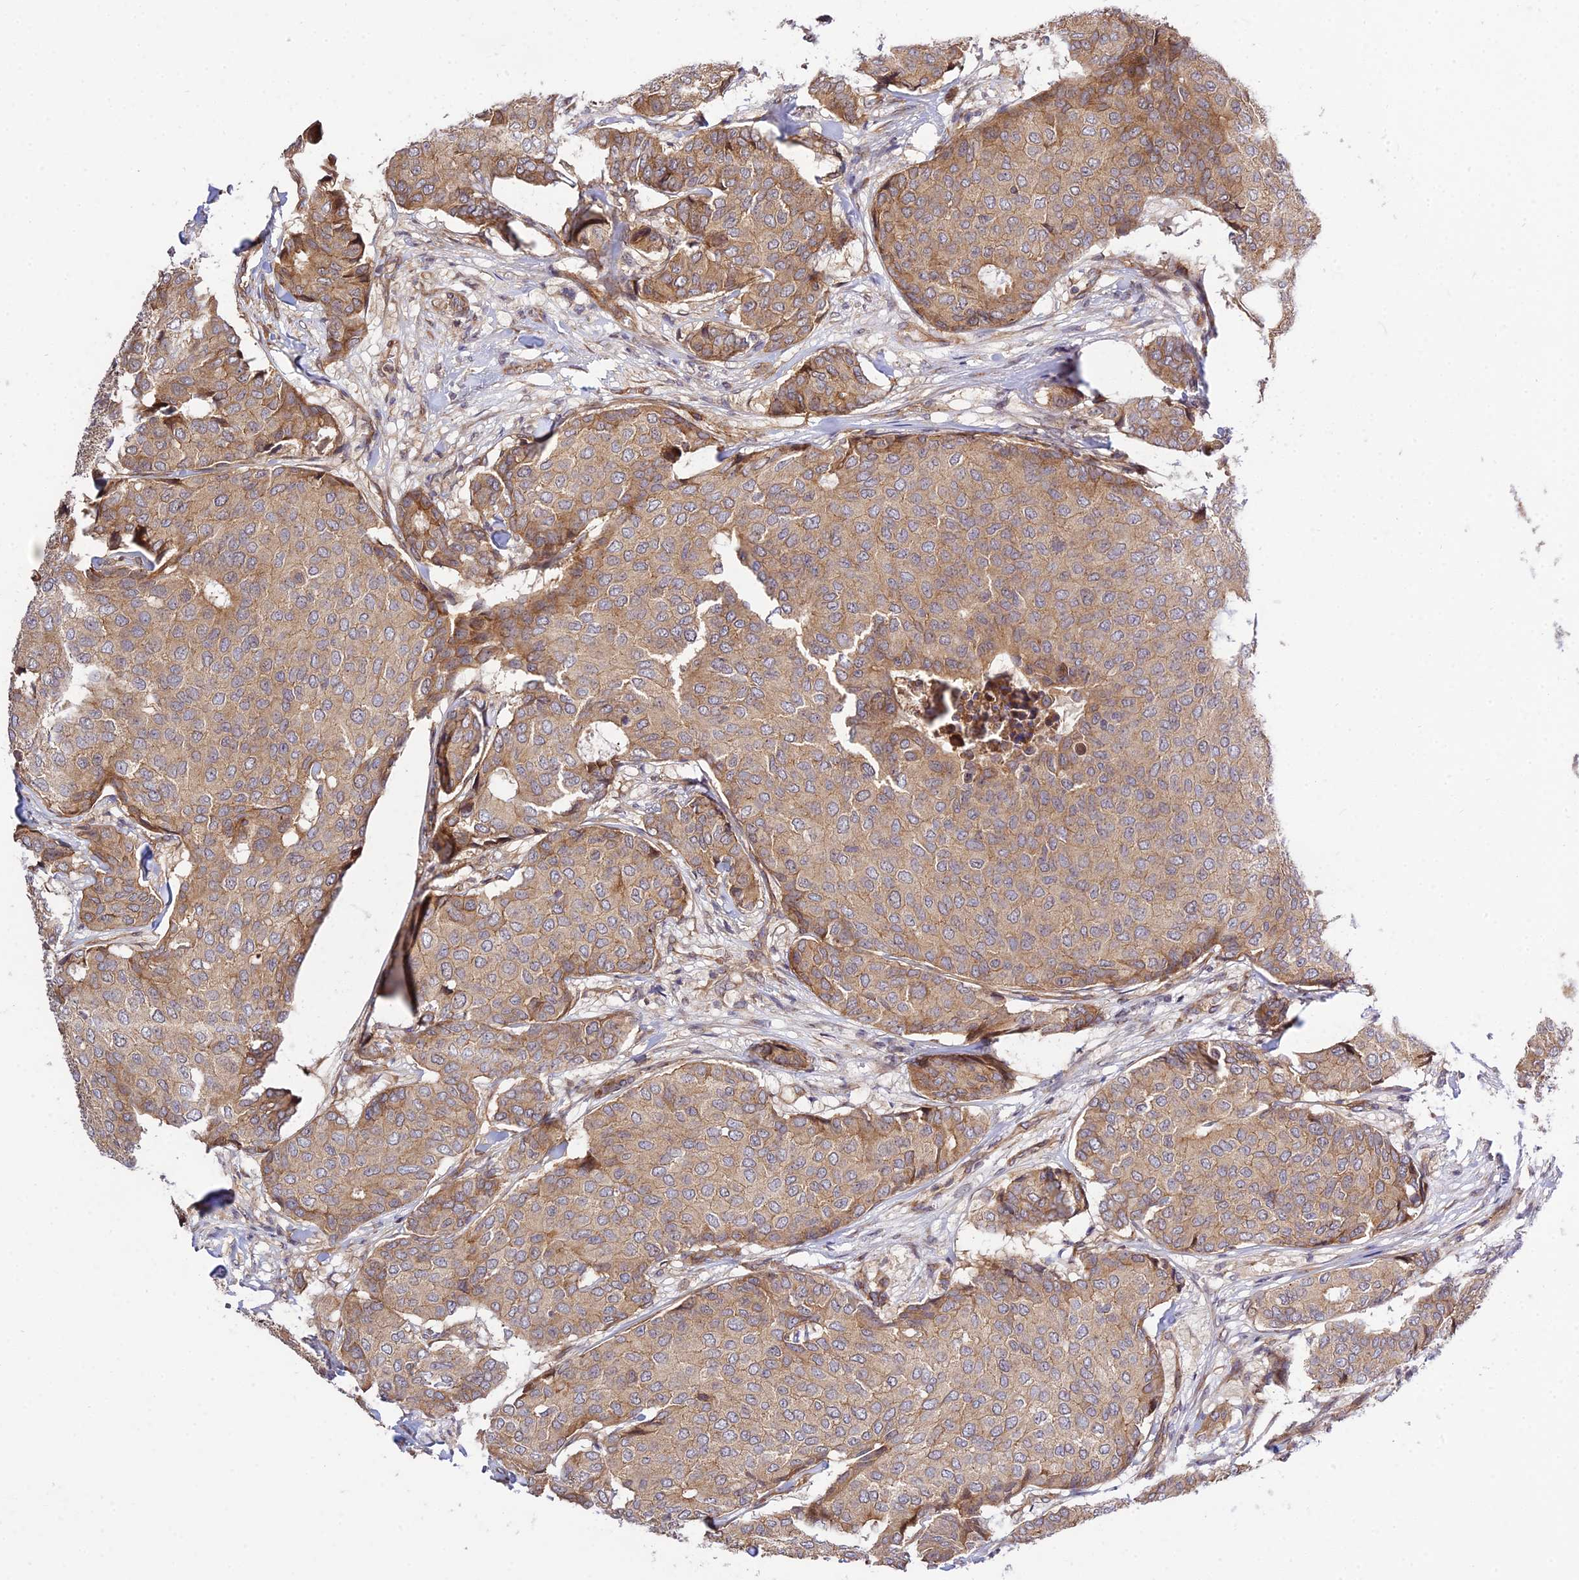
{"staining": {"intensity": "moderate", "quantity": ">75%", "location": "cytoplasmic/membranous"}, "tissue": "breast cancer", "cell_type": "Tumor cells", "image_type": "cancer", "snomed": [{"axis": "morphology", "description": "Duct carcinoma"}, {"axis": "topography", "description": "Breast"}], "caption": "Immunohistochemical staining of breast intraductal carcinoma exhibits moderate cytoplasmic/membranous protein staining in about >75% of tumor cells.", "gene": "SMG6", "patient": {"sex": "female", "age": 75}}